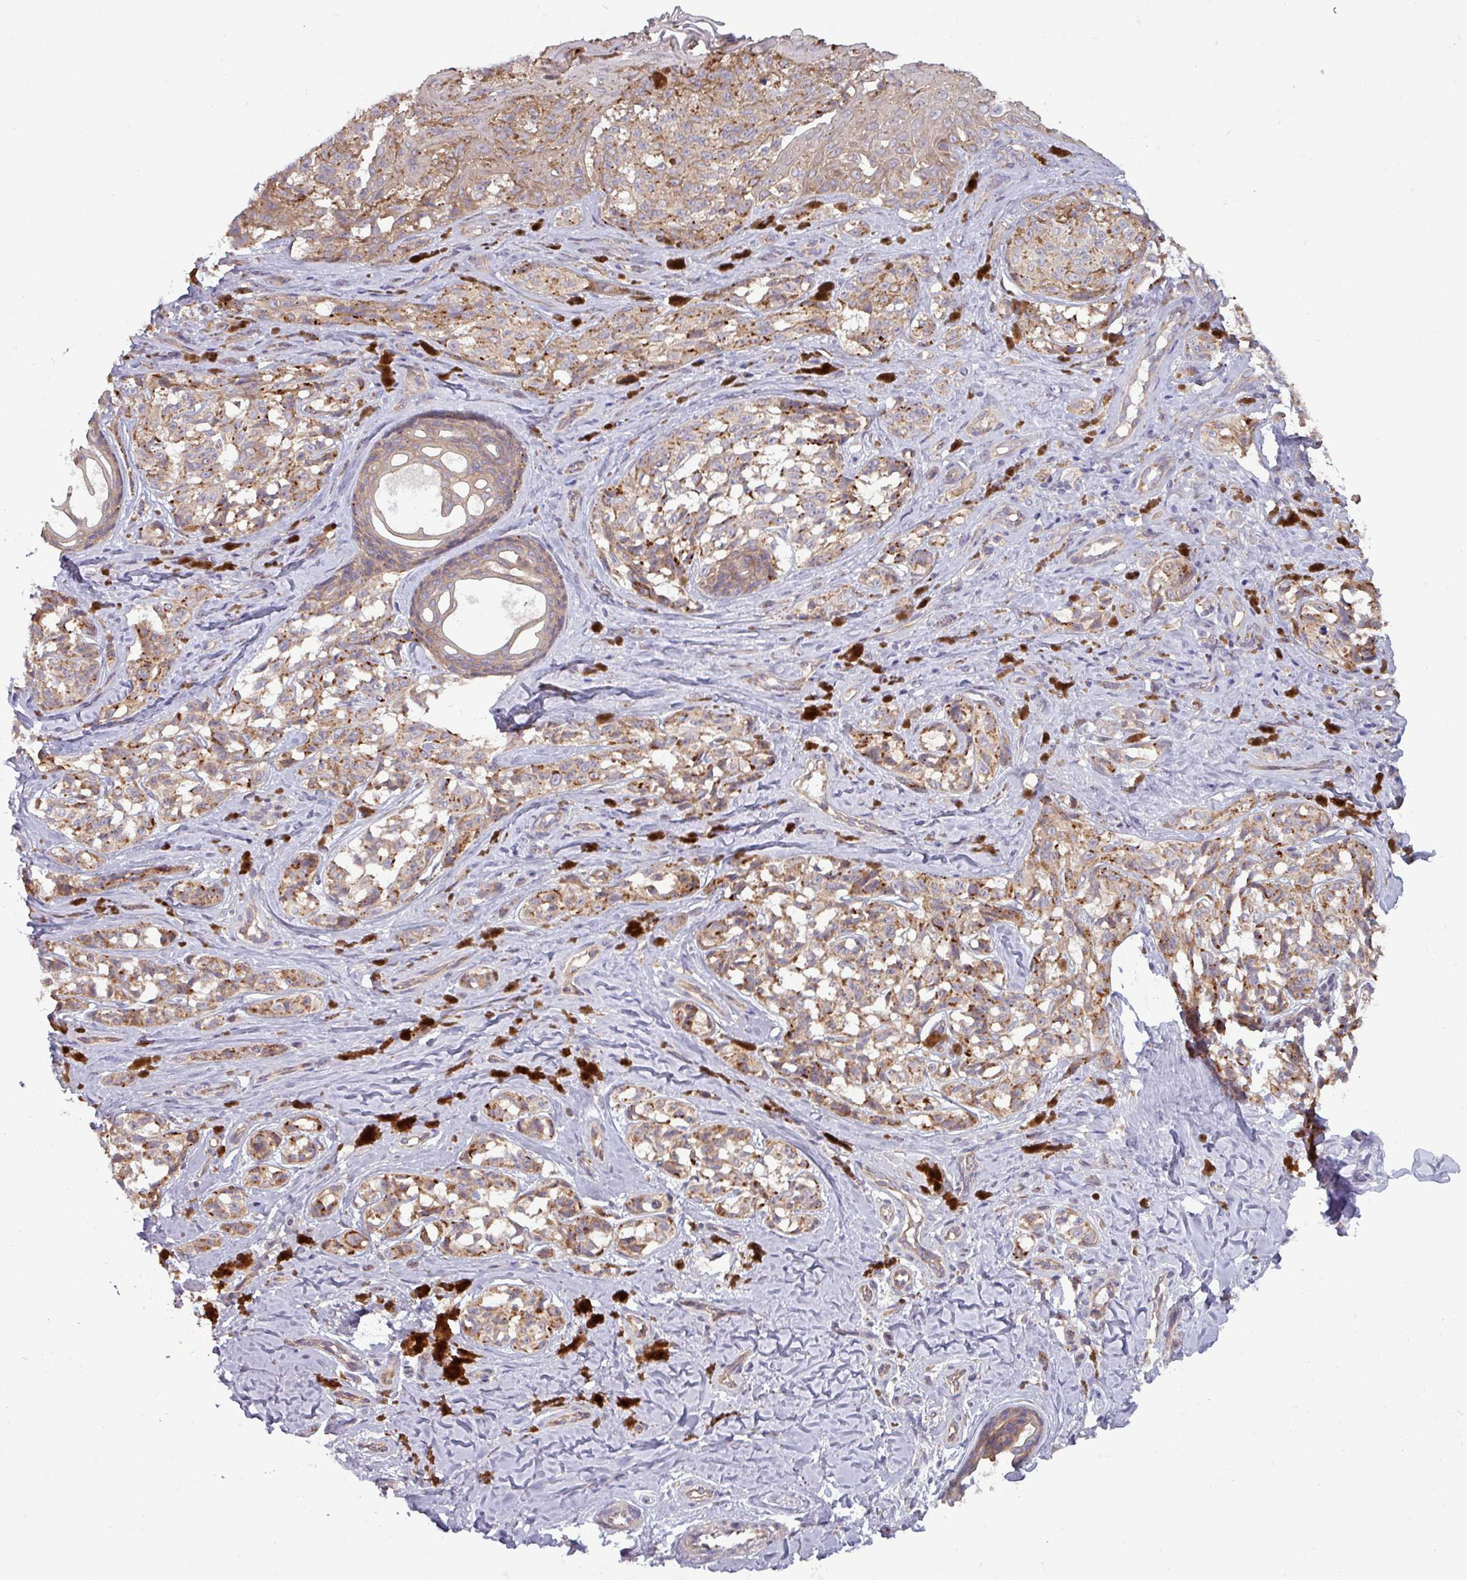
{"staining": {"intensity": "moderate", "quantity": ">75%", "location": "cytoplasmic/membranous"}, "tissue": "melanoma", "cell_type": "Tumor cells", "image_type": "cancer", "snomed": [{"axis": "morphology", "description": "Malignant melanoma, NOS"}, {"axis": "topography", "description": "Skin"}], "caption": "Immunohistochemistry image of neoplastic tissue: human melanoma stained using IHC shows medium levels of moderate protein expression localized specifically in the cytoplasmic/membranous of tumor cells, appearing as a cytoplasmic/membranous brown color.", "gene": "PLIN2", "patient": {"sex": "female", "age": 65}}